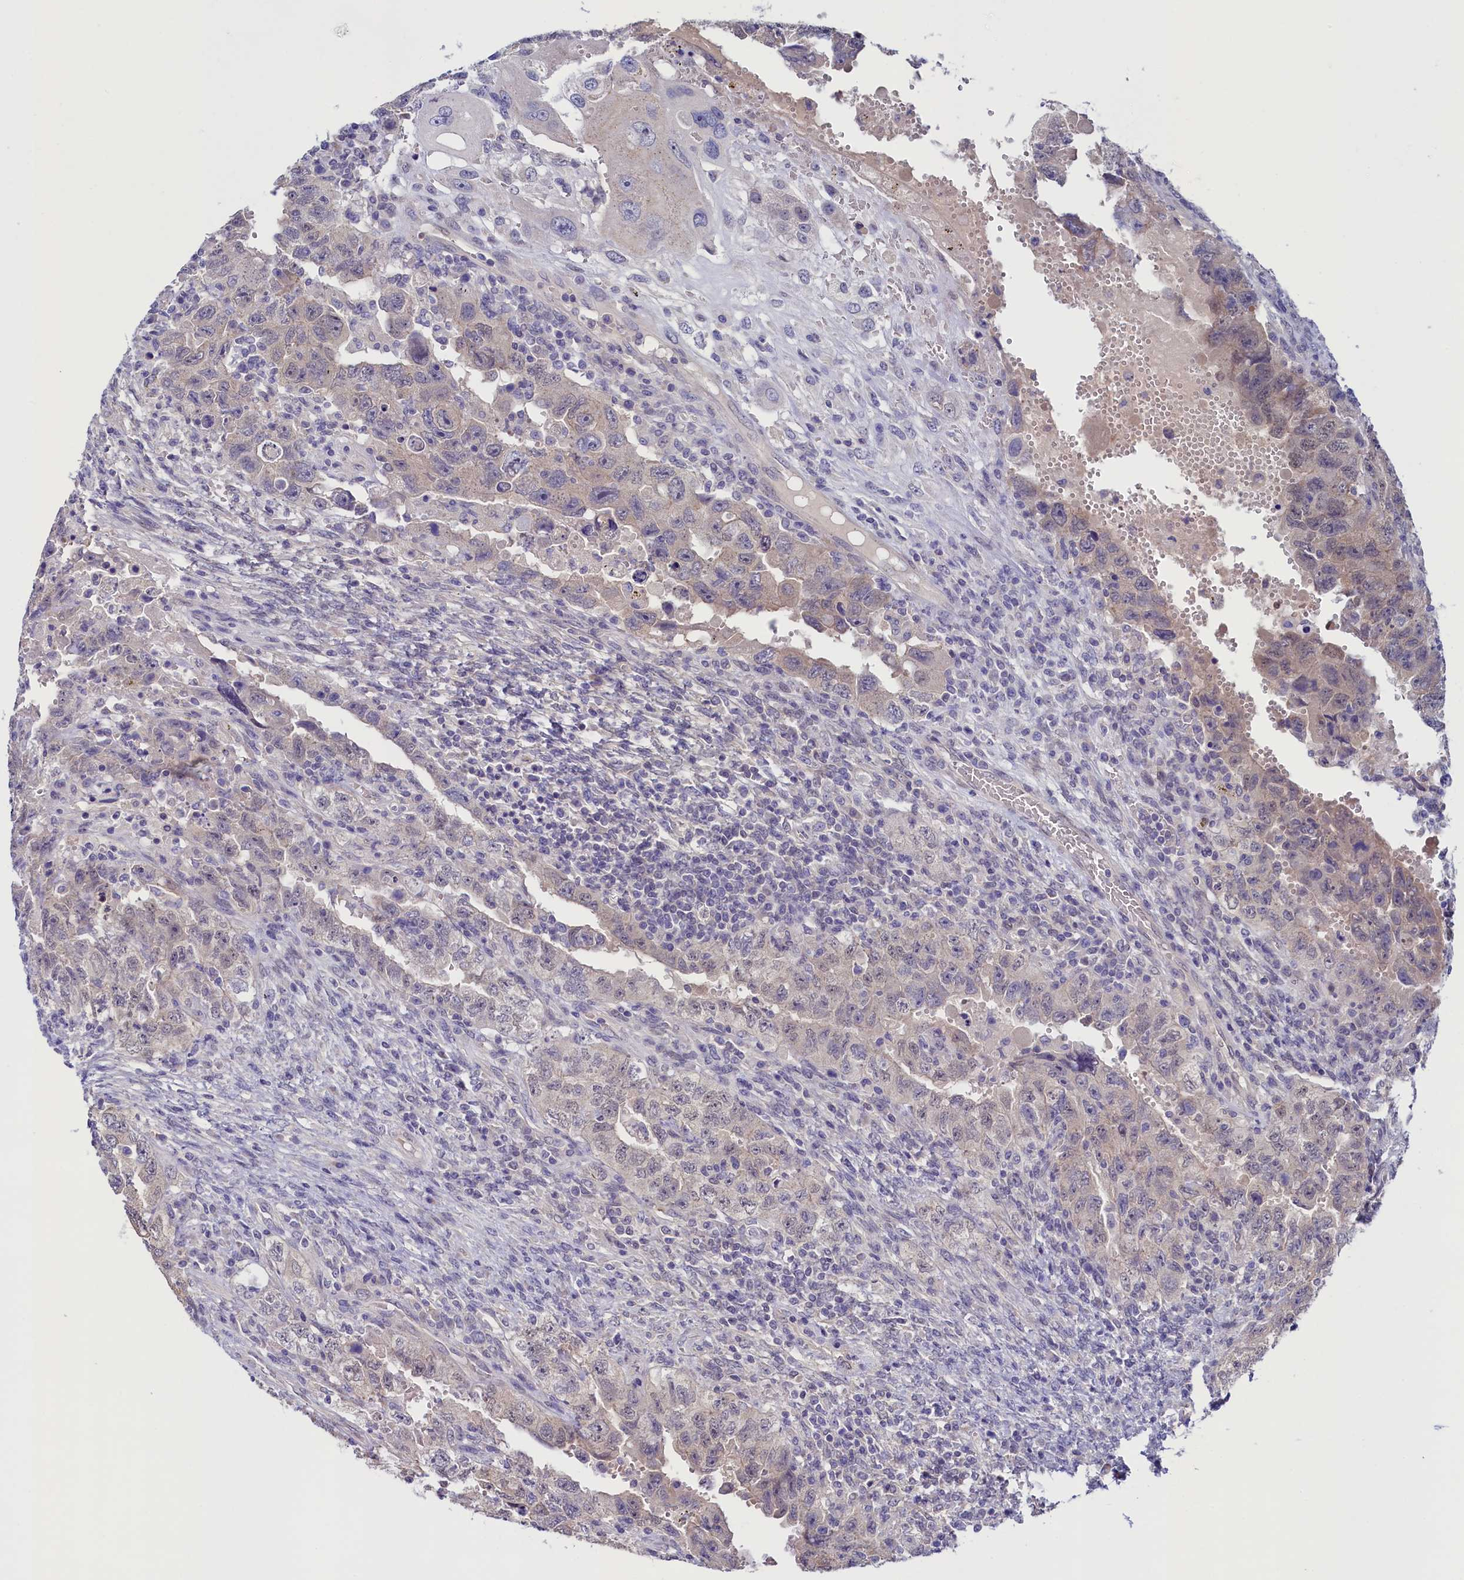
{"staining": {"intensity": "weak", "quantity": "<25%", "location": "nuclear"}, "tissue": "testis cancer", "cell_type": "Tumor cells", "image_type": "cancer", "snomed": [{"axis": "morphology", "description": "Carcinoma, Embryonal, NOS"}, {"axis": "topography", "description": "Testis"}], "caption": "Tumor cells show no significant protein expression in testis cancer.", "gene": "FLYWCH2", "patient": {"sex": "male", "age": 26}}